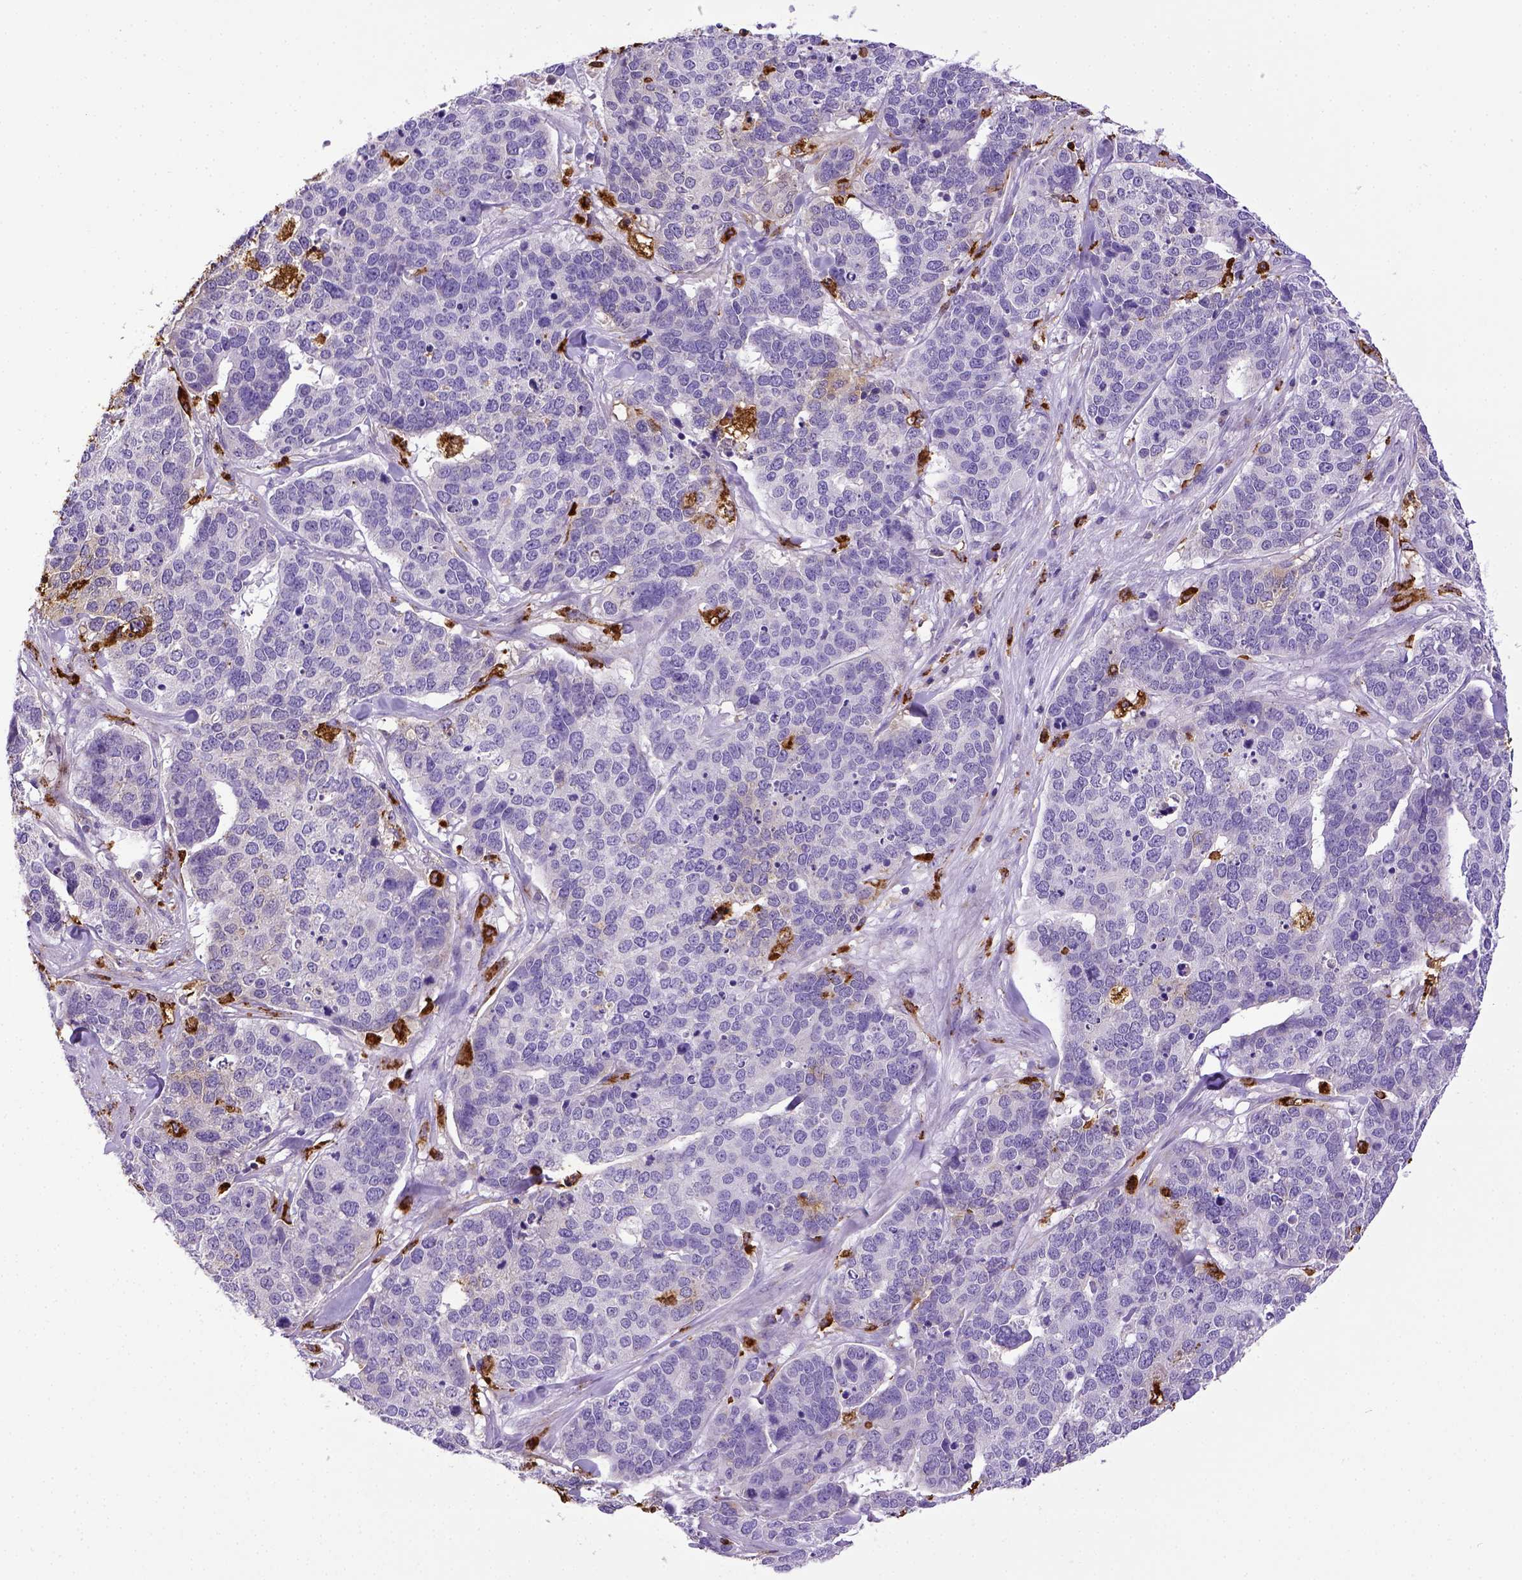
{"staining": {"intensity": "negative", "quantity": "none", "location": "none"}, "tissue": "ovarian cancer", "cell_type": "Tumor cells", "image_type": "cancer", "snomed": [{"axis": "morphology", "description": "Carcinoma, endometroid"}, {"axis": "topography", "description": "Ovary"}], "caption": "IHC photomicrograph of neoplastic tissue: endometroid carcinoma (ovarian) stained with DAB (3,3'-diaminobenzidine) exhibits no significant protein positivity in tumor cells. (IHC, brightfield microscopy, high magnification).", "gene": "CD68", "patient": {"sex": "female", "age": 65}}